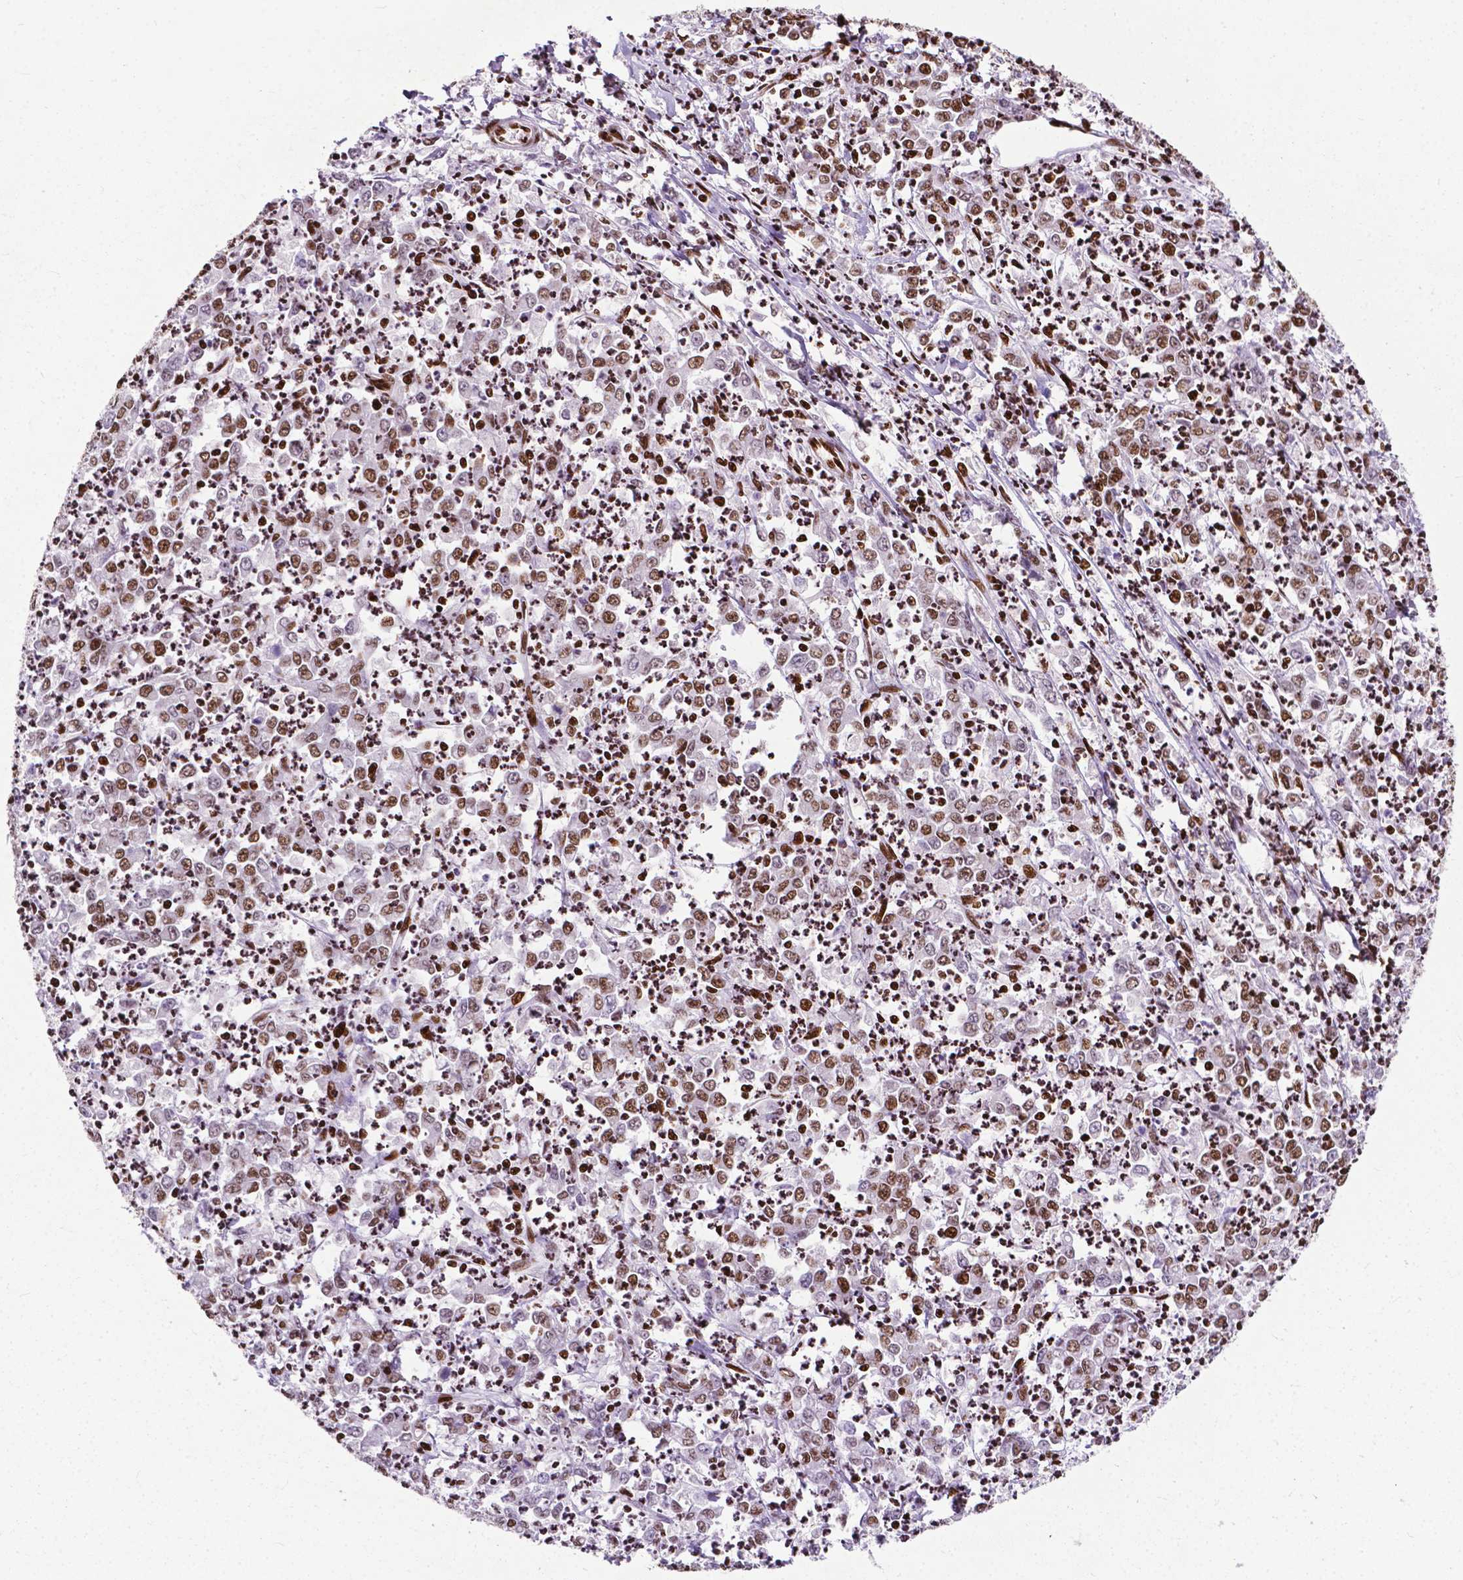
{"staining": {"intensity": "moderate", "quantity": ">75%", "location": "nuclear"}, "tissue": "stomach cancer", "cell_type": "Tumor cells", "image_type": "cancer", "snomed": [{"axis": "morphology", "description": "Adenocarcinoma, NOS"}, {"axis": "topography", "description": "Stomach, lower"}], "caption": "This photomicrograph reveals immunohistochemistry (IHC) staining of stomach adenocarcinoma, with medium moderate nuclear staining in about >75% of tumor cells.", "gene": "SMIM5", "patient": {"sex": "female", "age": 71}}